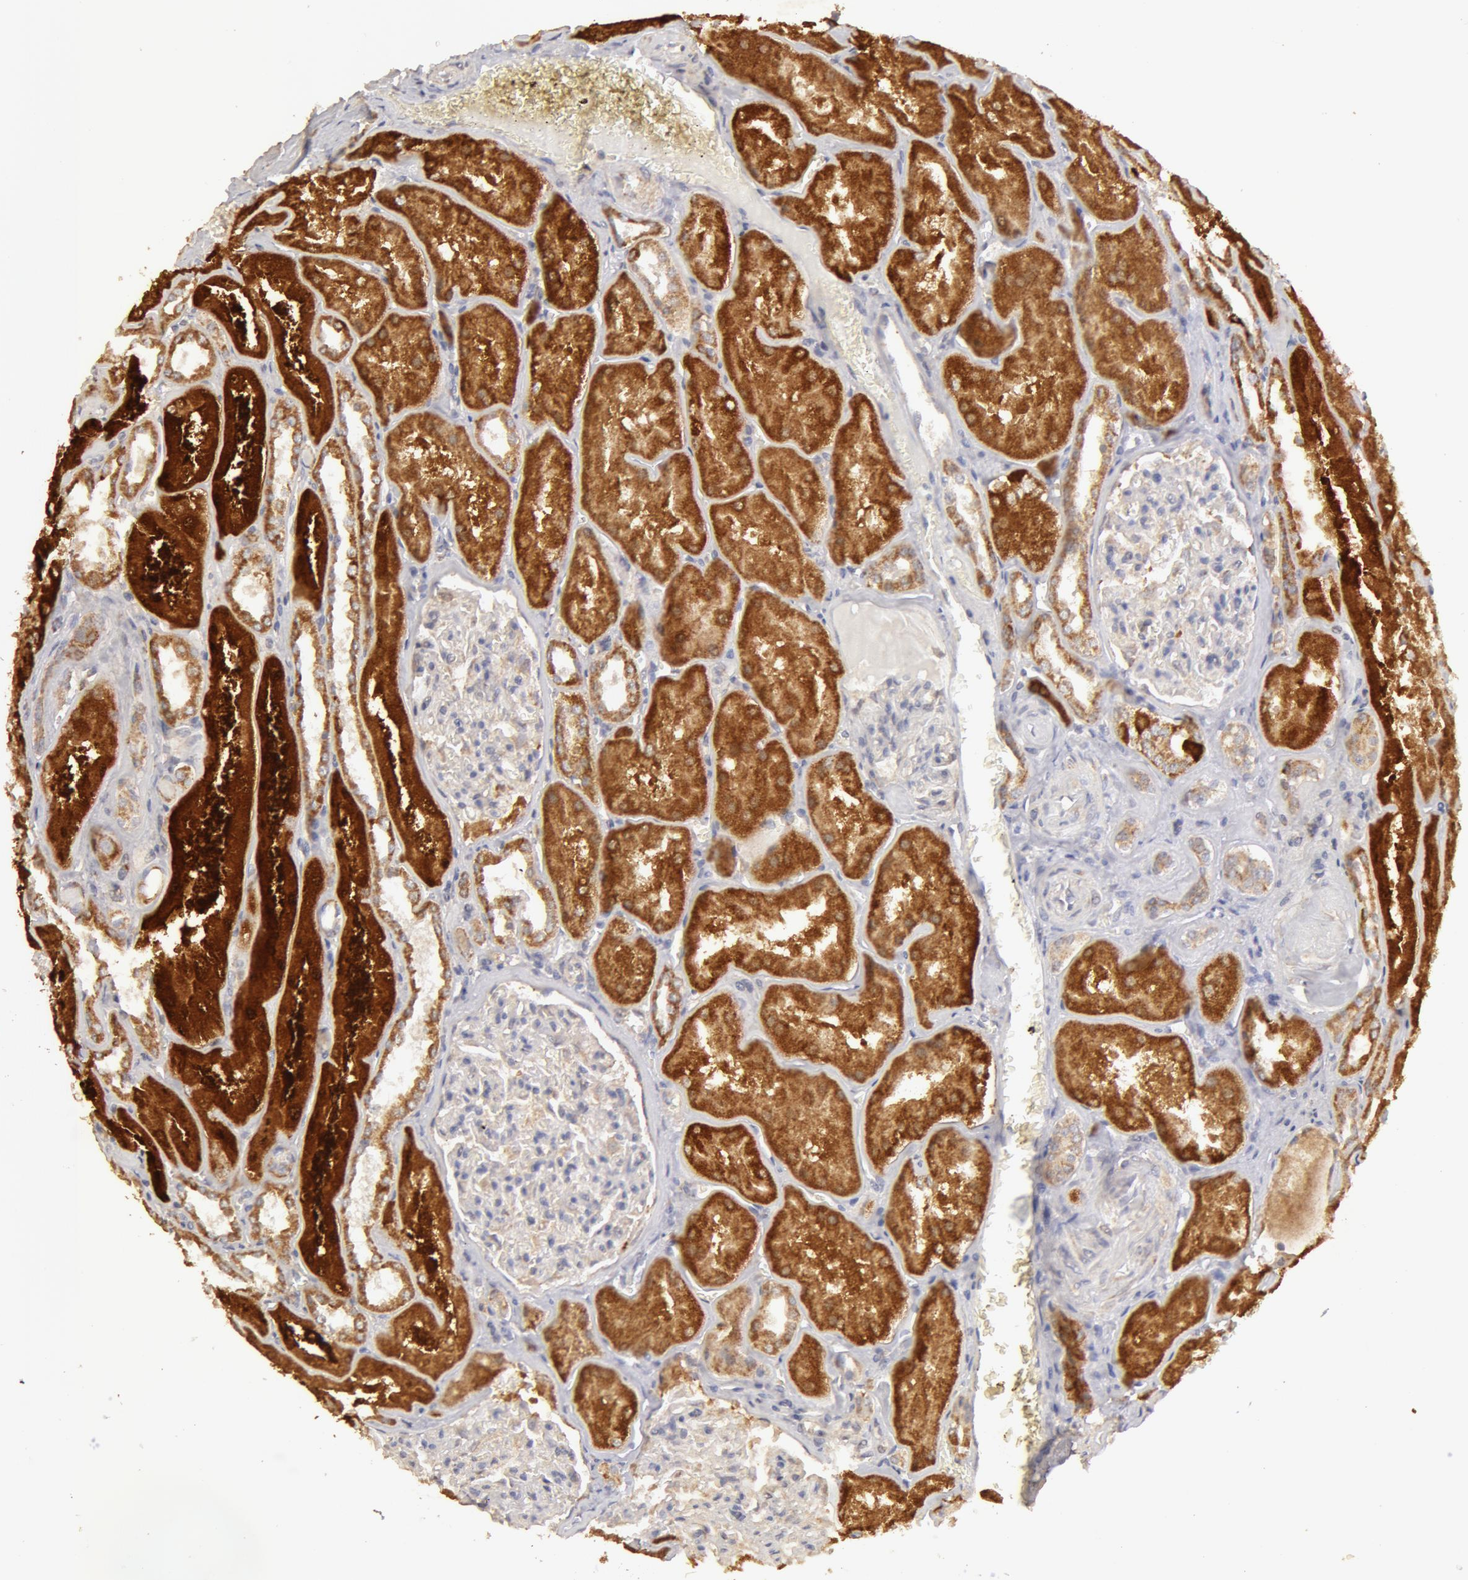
{"staining": {"intensity": "negative", "quantity": "none", "location": "none"}, "tissue": "kidney", "cell_type": "Cells in glomeruli", "image_type": "normal", "snomed": [{"axis": "morphology", "description": "Normal tissue, NOS"}, {"axis": "topography", "description": "Kidney"}], "caption": "The image exhibits no significant expression in cells in glomeruli of kidney. (DAB immunohistochemistry visualized using brightfield microscopy, high magnification).", "gene": "ADPRH", "patient": {"sex": "male", "age": 61}}